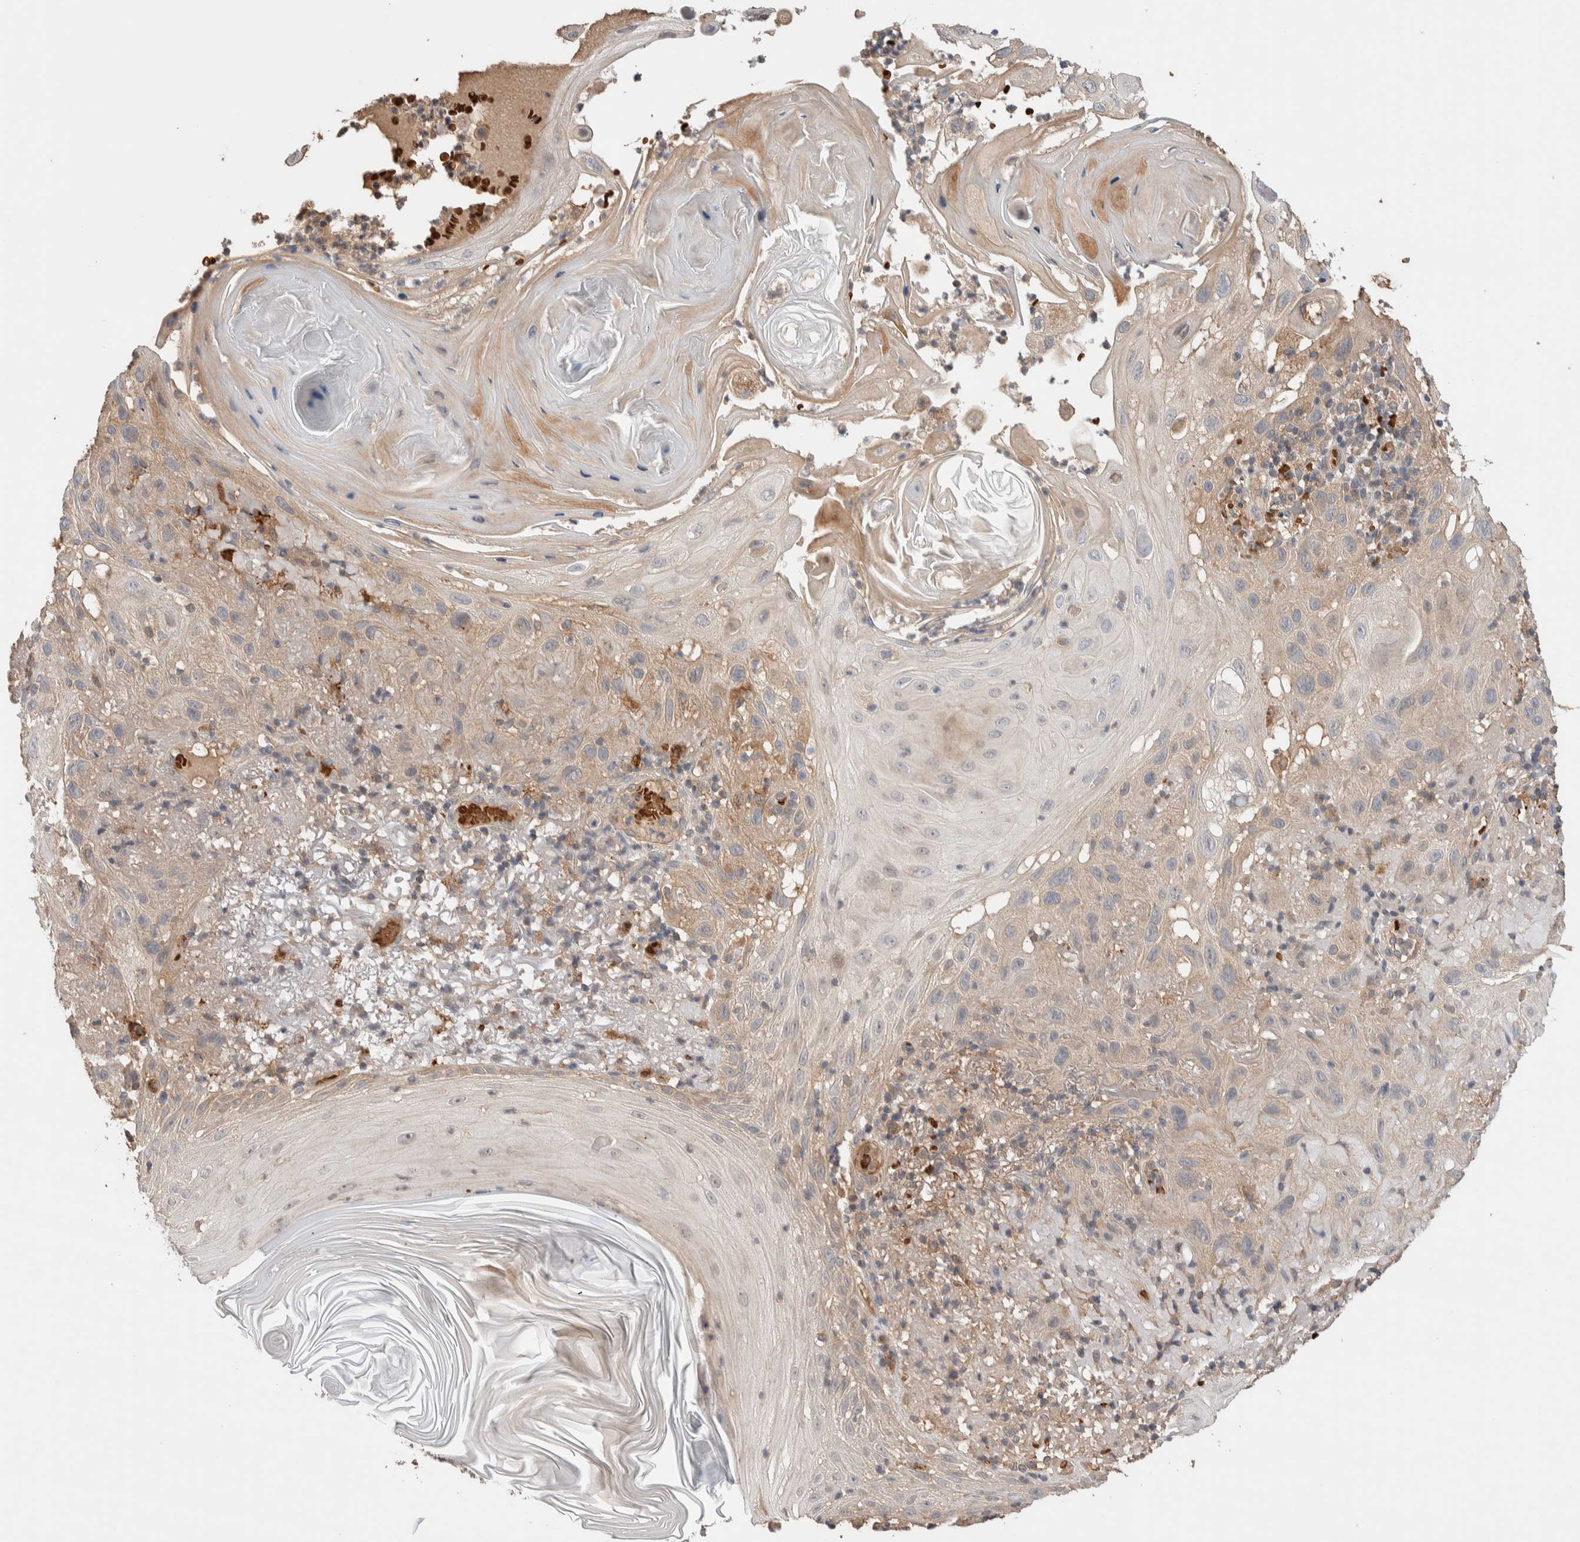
{"staining": {"intensity": "weak", "quantity": "25%-75%", "location": "cytoplasmic/membranous"}, "tissue": "skin cancer", "cell_type": "Tumor cells", "image_type": "cancer", "snomed": [{"axis": "morphology", "description": "Squamous cell carcinoma, NOS"}, {"axis": "topography", "description": "Skin"}], "caption": "Skin cancer (squamous cell carcinoma) stained for a protein (brown) demonstrates weak cytoplasmic/membranous positive expression in about 25%-75% of tumor cells.", "gene": "WDR91", "patient": {"sex": "female", "age": 96}}